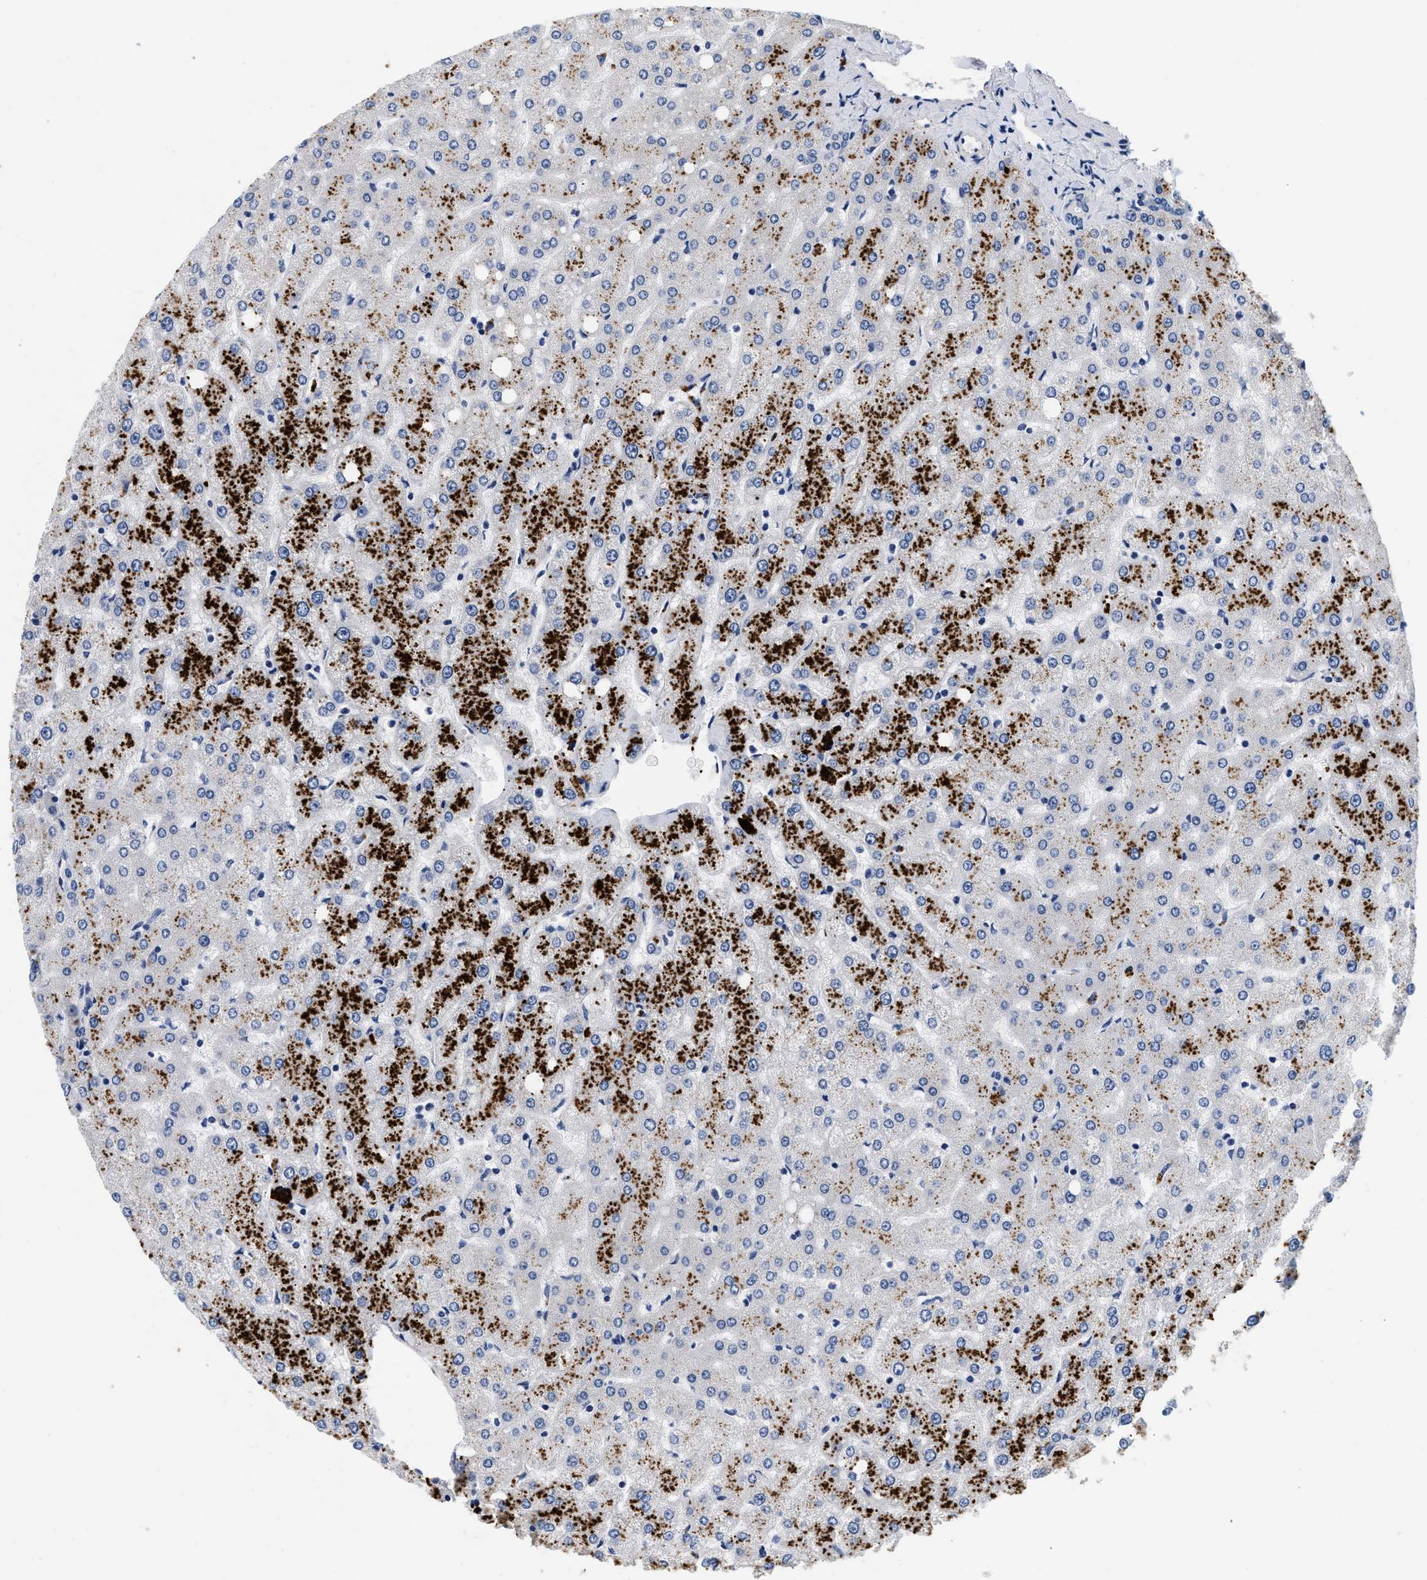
{"staining": {"intensity": "negative", "quantity": "none", "location": "none"}, "tissue": "liver", "cell_type": "Cholangiocytes", "image_type": "normal", "snomed": [{"axis": "morphology", "description": "Normal tissue, NOS"}, {"axis": "topography", "description": "Liver"}], "caption": "Immunohistochemical staining of normal liver shows no significant staining in cholangiocytes. Brightfield microscopy of IHC stained with DAB (brown) and hematoxylin (blue), captured at high magnification.", "gene": "PDP1", "patient": {"sex": "female", "age": 54}}